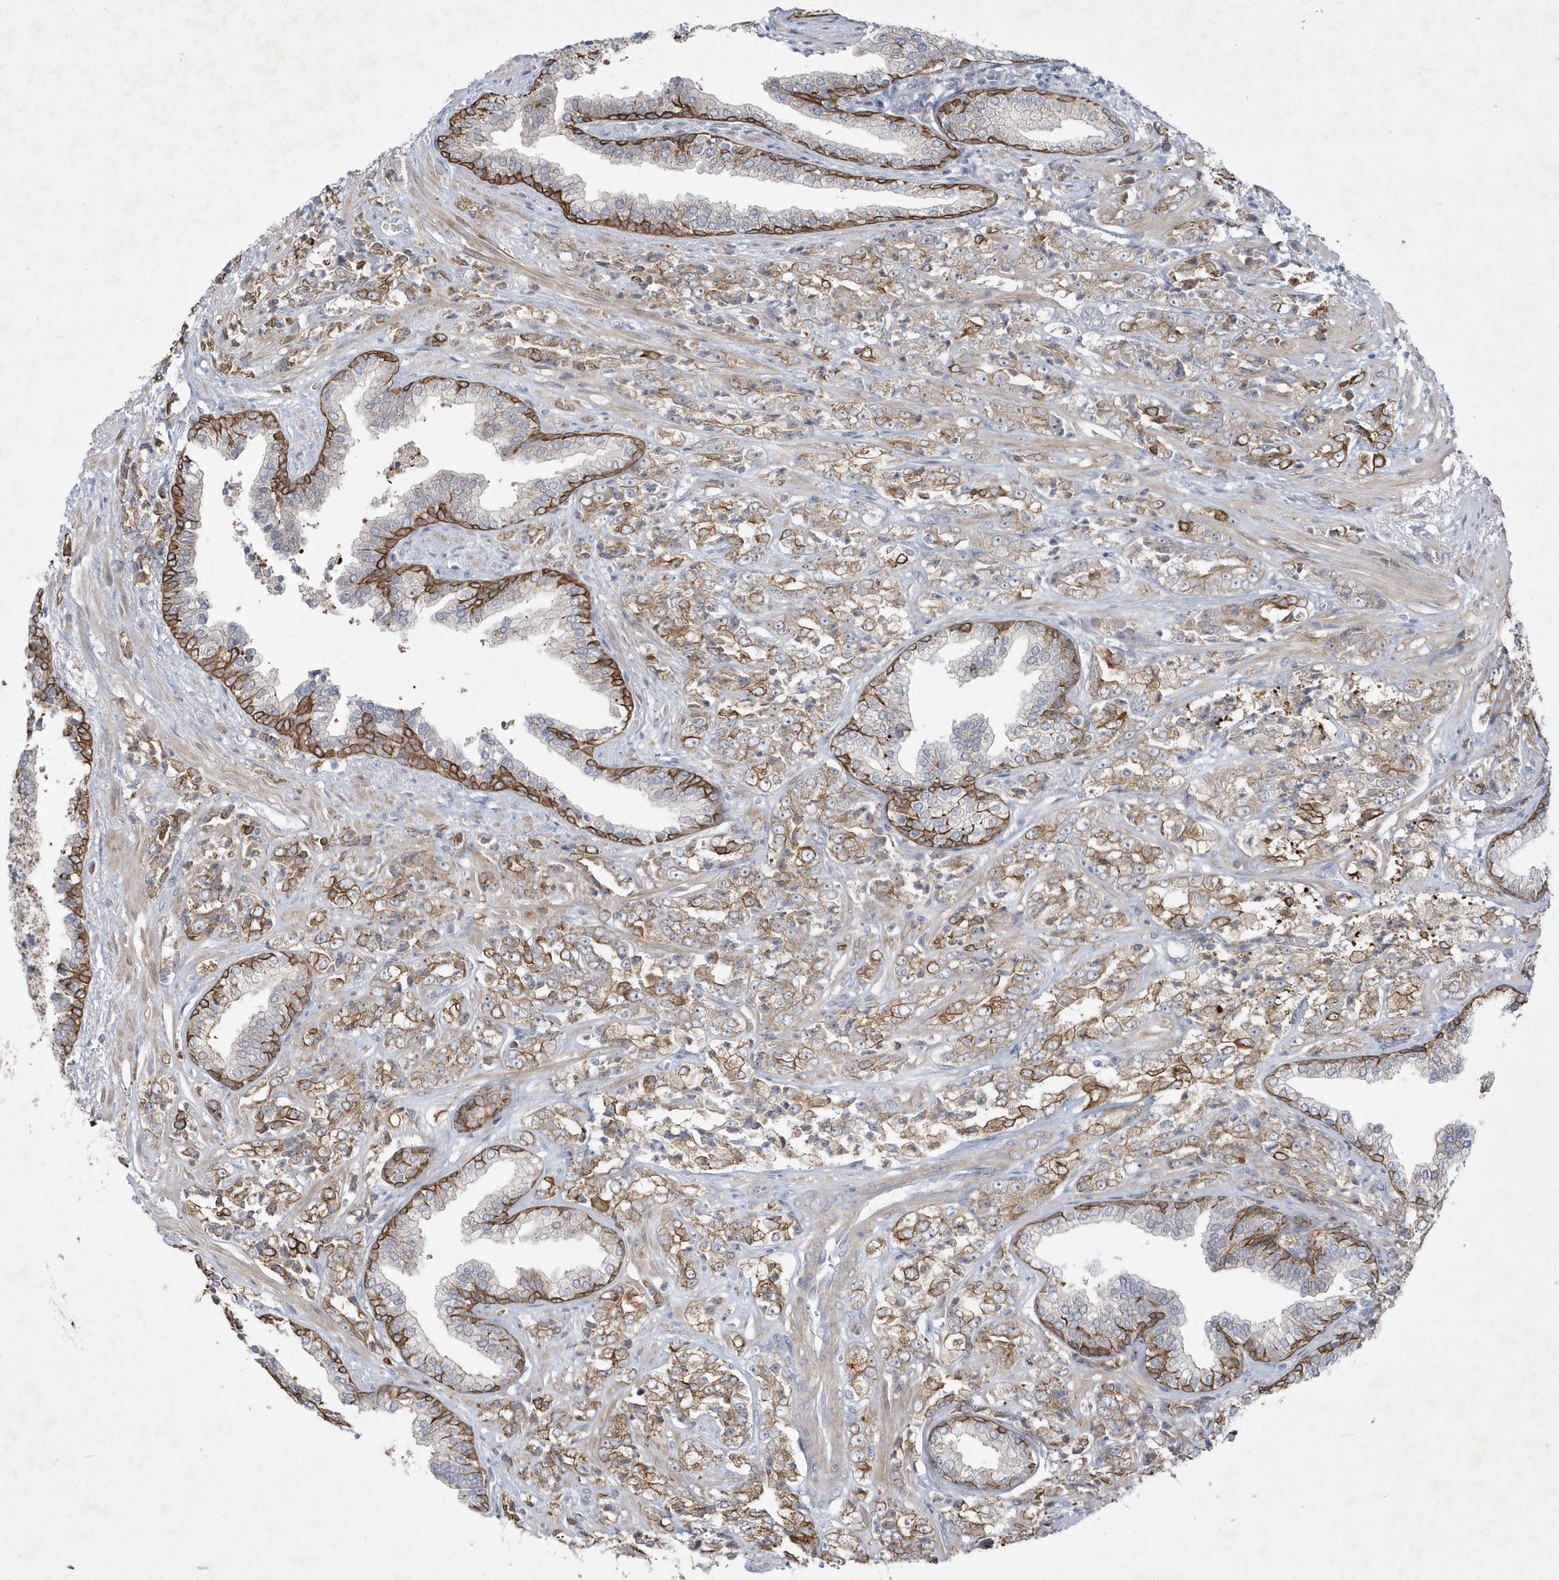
{"staining": {"intensity": "moderate", "quantity": ">75%", "location": "cytoplasmic/membranous"}, "tissue": "prostate cancer", "cell_type": "Tumor cells", "image_type": "cancer", "snomed": [{"axis": "morphology", "description": "Adenocarcinoma, High grade"}, {"axis": "topography", "description": "Prostate"}], "caption": "Prostate cancer (adenocarcinoma (high-grade)) stained with DAB immunohistochemistry (IHC) demonstrates medium levels of moderate cytoplasmic/membranous positivity in approximately >75% of tumor cells.", "gene": "LARS1", "patient": {"sex": "male", "age": 71}}